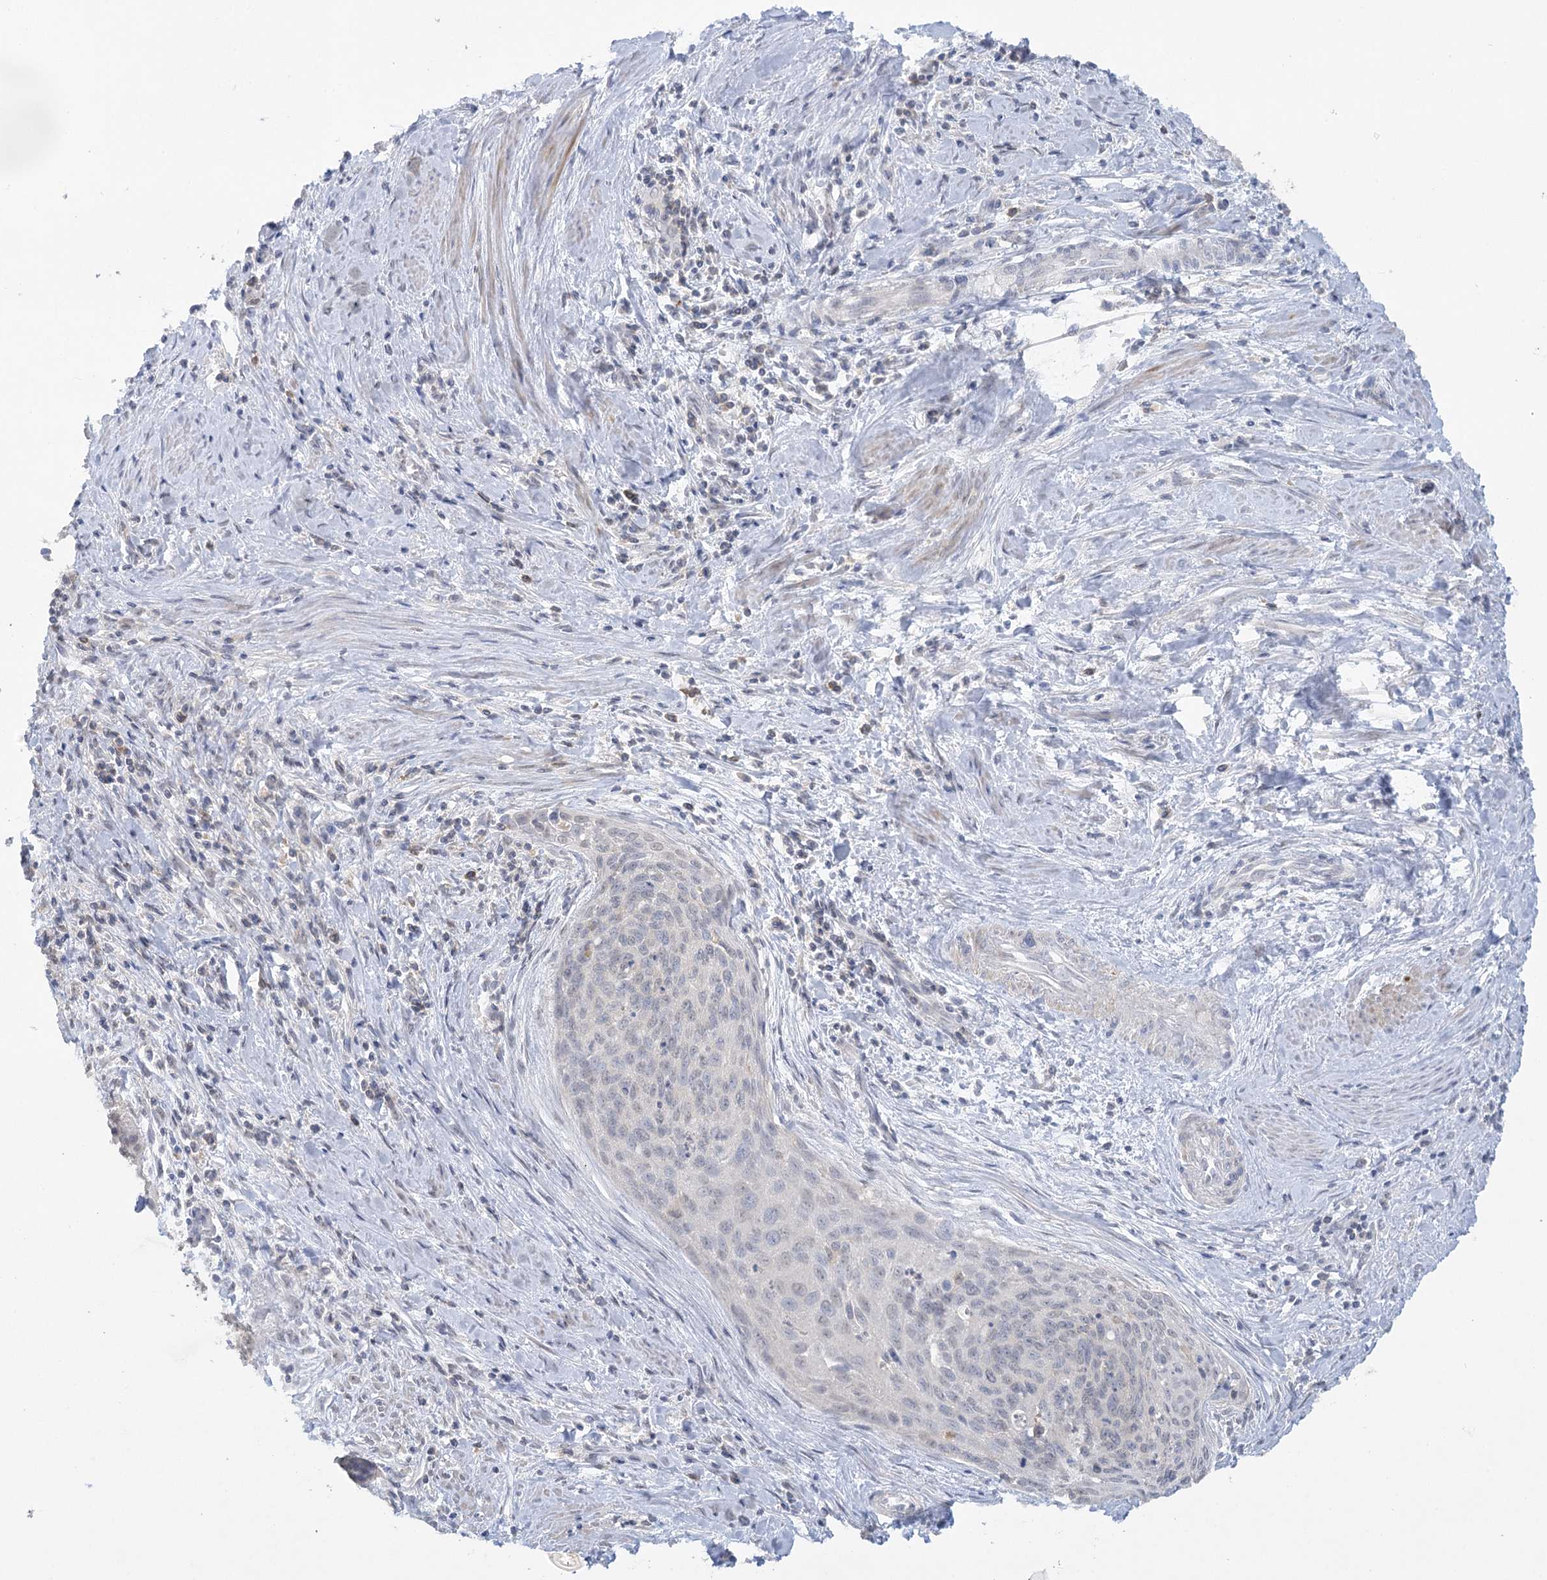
{"staining": {"intensity": "negative", "quantity": "none", "location": "none"}, "tissue": "cervical cancer", "cell_type": "Tumor cells", "image_type": "cancer", "snomed": [{"axis": "morphology", "description": "Squamous cell carcinoma, NOS"}, {"axis": "topography", "description": "Cervix"}], "caption": "Tumor cells are negative for protein expression in human cervical cancer.", "gene": "TRAF3IP1", "patient": {"sex": "female", "age": 55}}